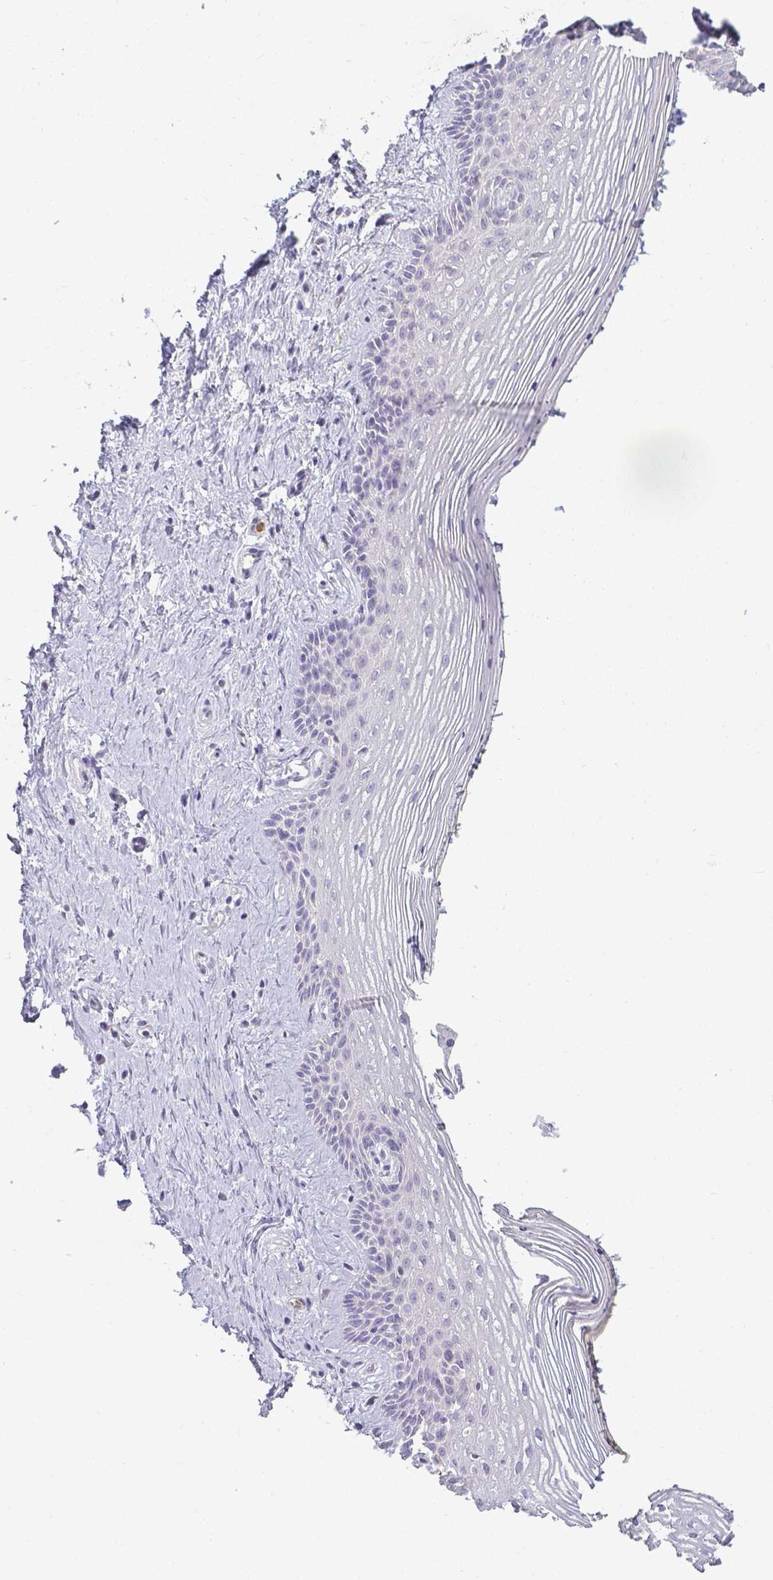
{"staining": {"intensity": "negative", "quantity": "none", "location": "none"}, "tissue": "vagina", "cell_type": "Squamous epithelial cells", "image_type": "normal", "snomed": [{"axis": "morphology", "description": "Normal tissue, NOS"}, {"axis": "topography", "description": "Vagina"}], "caption": "The micrograph exhibits no significant expression in squamous epithelial cells of vagina.", "gene": "KCNH1", "patient": {"sex": "female", "age": 42}}